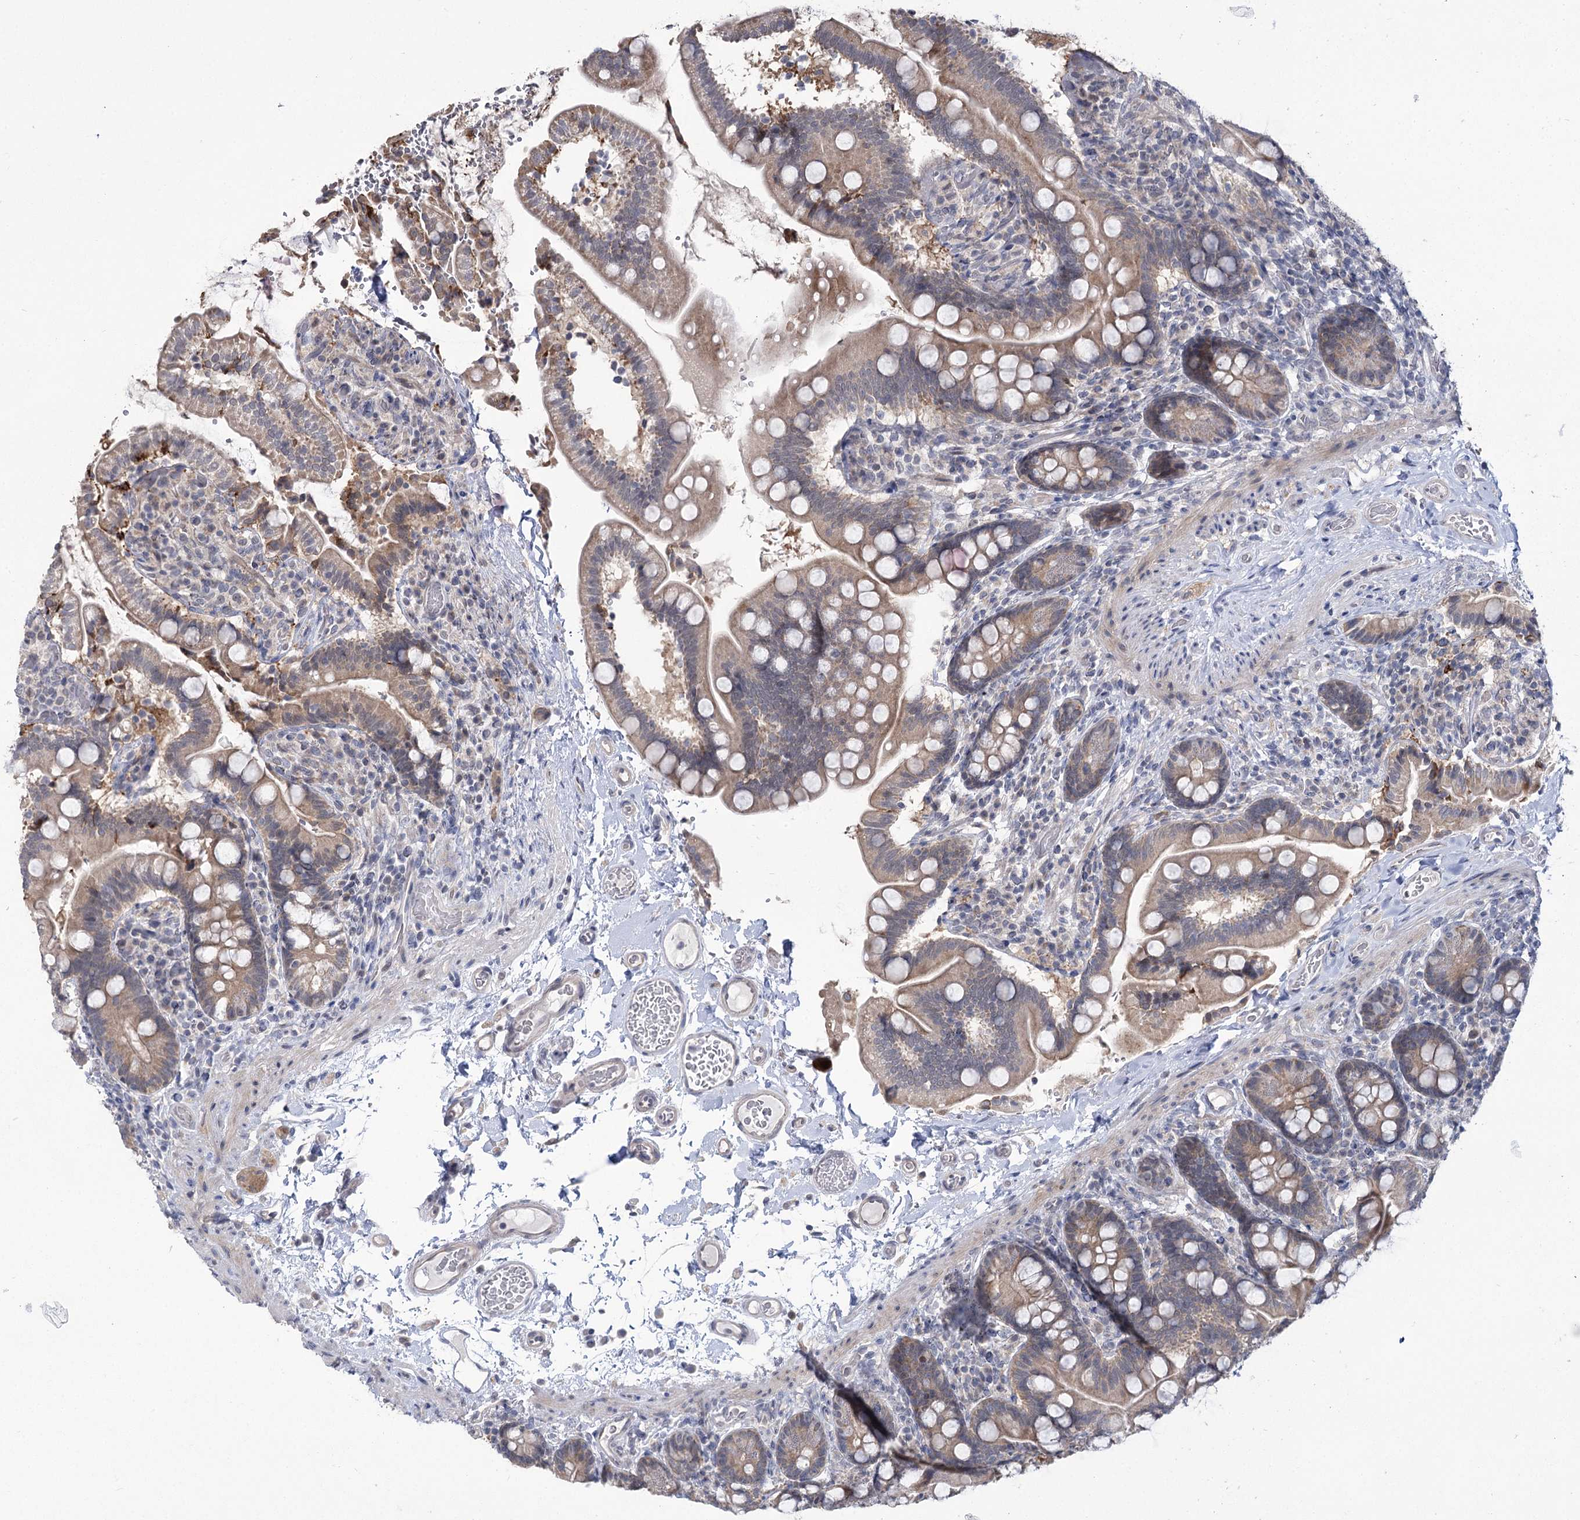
{"staining": {"intensity": "moderate", "quantity": "25%-75%", "location": "cytoplasmic/membranous"}, "tissue": "small intestine", "cell_type": "Glandular cells", "image_type": "normal", "snomed": [{"axis": "morphology", "description": "Normal tissue, NOS"}, {"axis": "topography", "description": "Small intestine"}], "caption": "Small intestine was stained to show a protein in brown. There is medium levels of moderate cytoplasmic/membranous staining in approximately 25%-75% of glandular cells. (brown staining indicates protein expression, while blue staining denotes nuclei).", "gene": "PHYHIPL", "patient": {"sex": "female", "age": 64}}